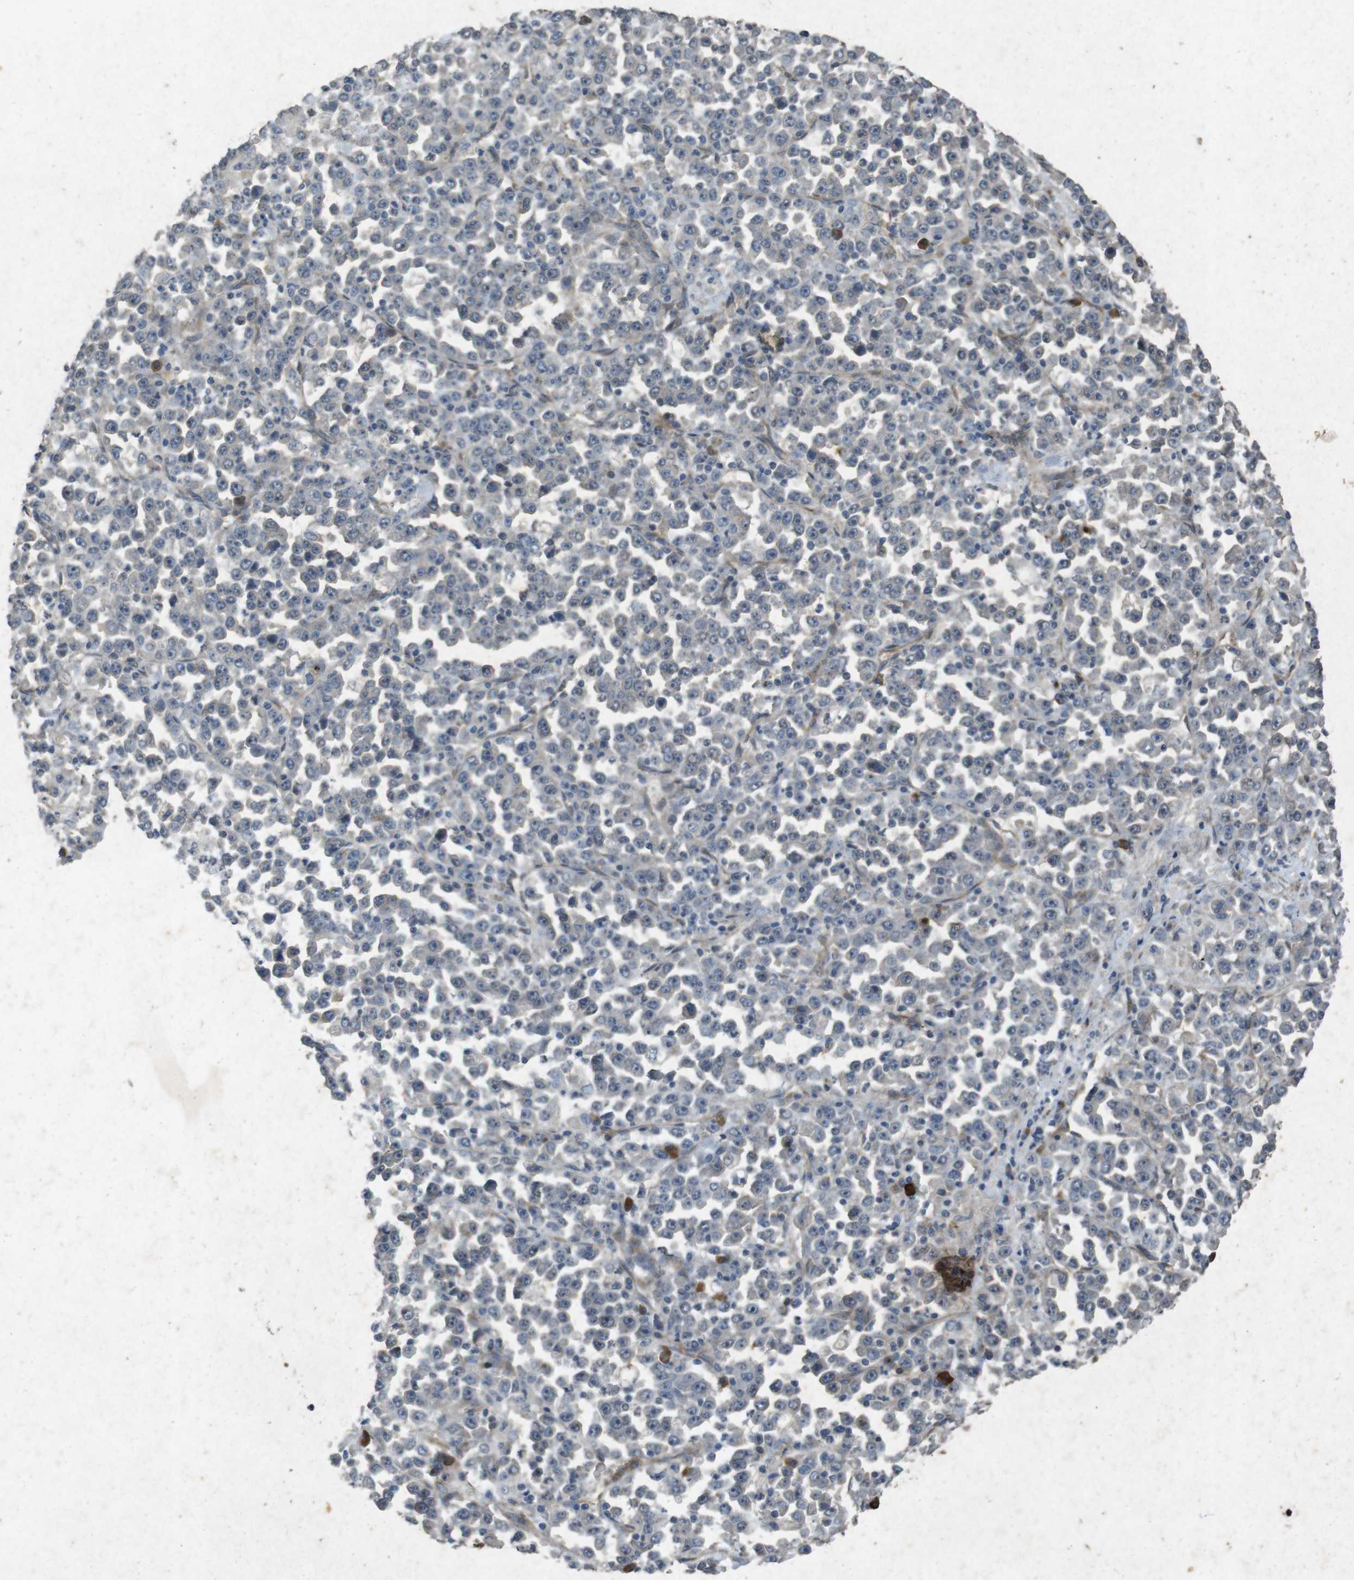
{"staining": {"intensity": "negative", "quantity": "none", "location": "none"}, "tissue": "stomach cancer", "cell_type": "Tumor cells", "image_type": "cancer", "snomed": [{"axis": "morphology", "description": "Normal tissue, NOS"}, {"axis": "morphology", "description": "Adenocarcinoma, NOS"}, {"axis": "topography", "description": "Stomach, upper"}, {"axis": "topography", "description": "Stomach"}], "caption": "Human stomach adenocarcinoma stained for a protein using immunohistochemistry displays no staining in tumor cells.", "gene": "FLCN", "patient": {"sex": "male", "age": 59}}